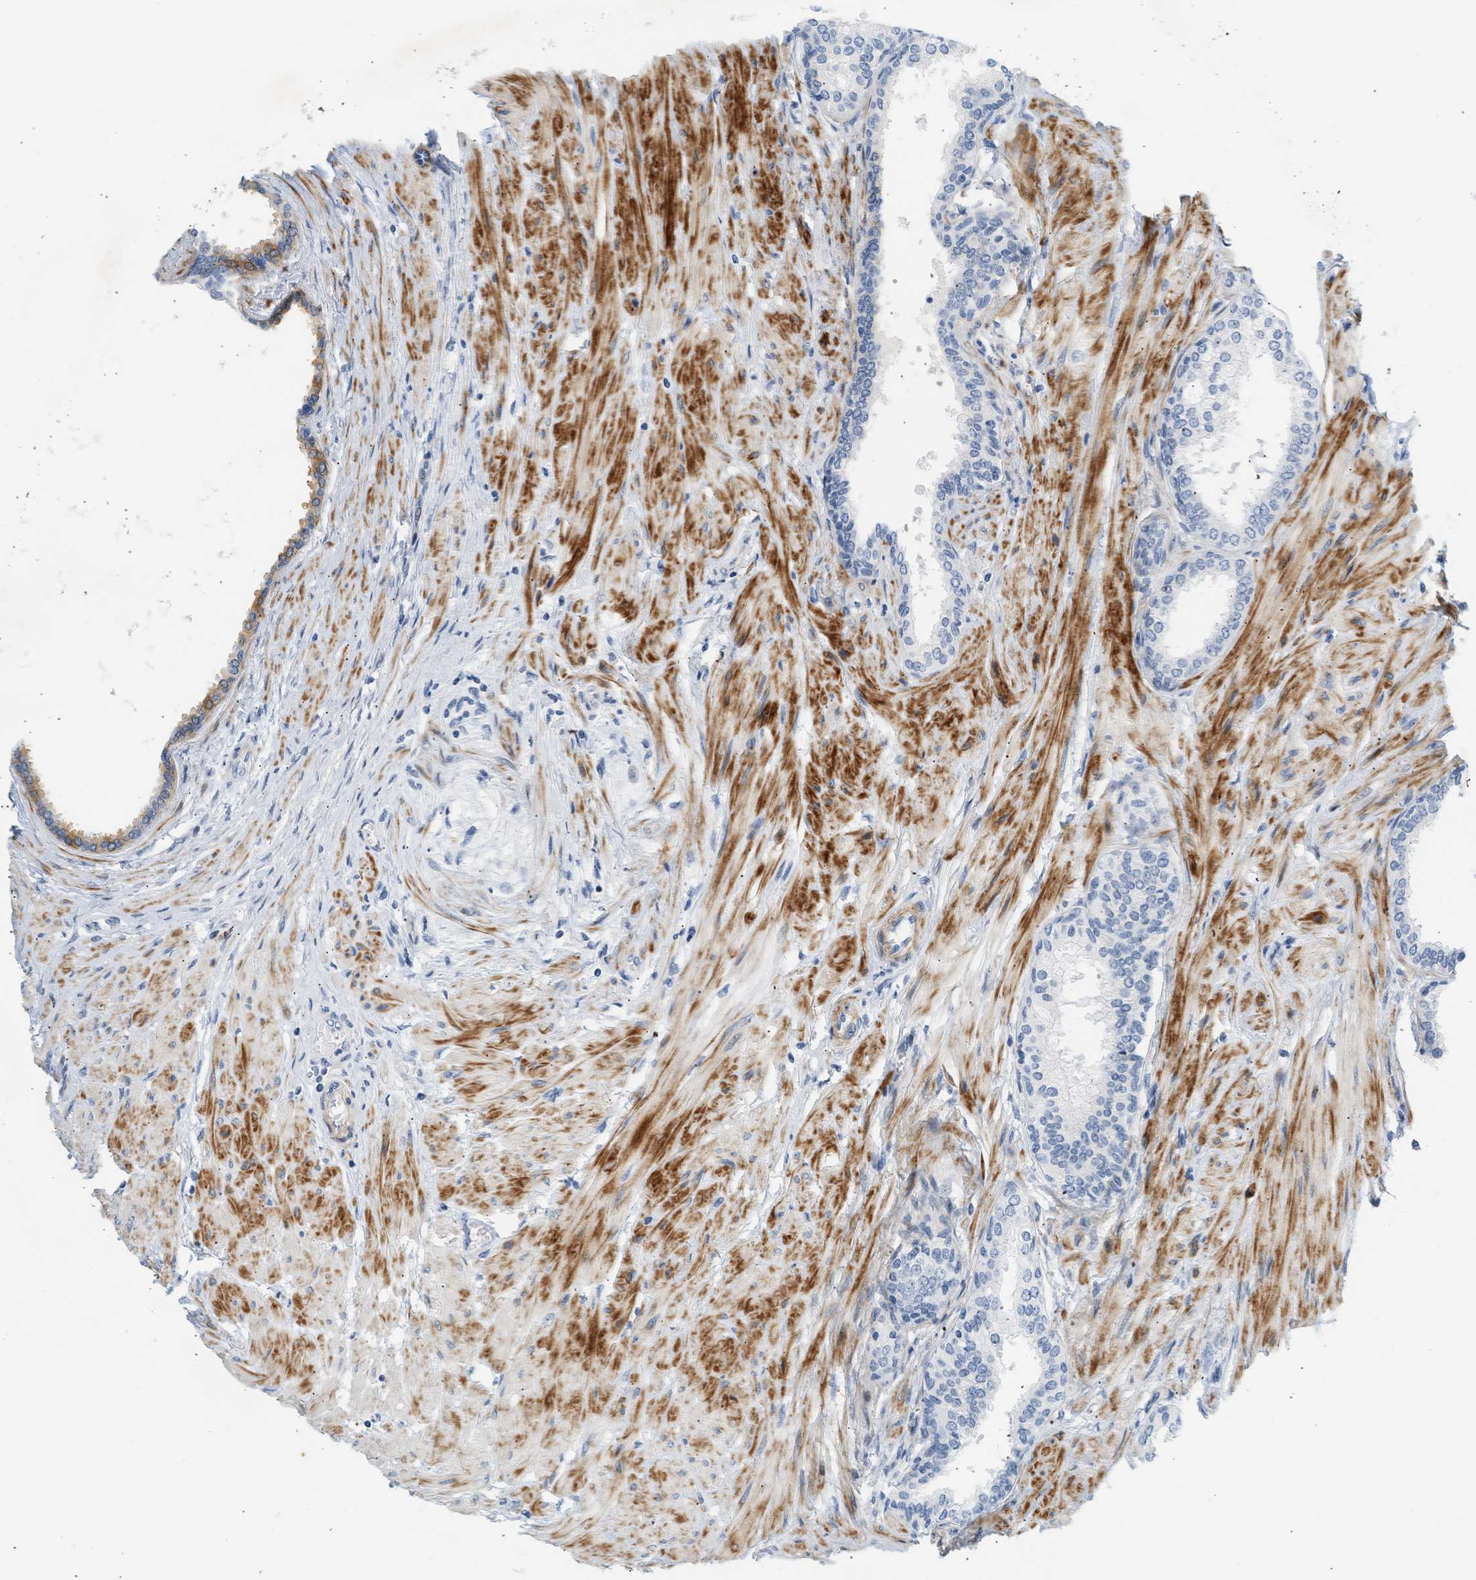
{"staining": {"intensity": "negative", "quantity": "none", "location": "none"}, "tissue": "prostate cancer", "cell_type": "Tumor cells", "image_type": "cancer", "snomed": [{"axis": "morphology", "description": "Adenocarcinoma, Low grade"}, {"axis": "topography", "description": "Prostate"}], "caption": "This is an immunohistochemistry (IHC) micrograph of human prostate cancer (low-grade adenocarcinoma). There is no expression in tumor cells.", "gene": "SLC30A7", "patient": {"sex": "male", "age": 57}}